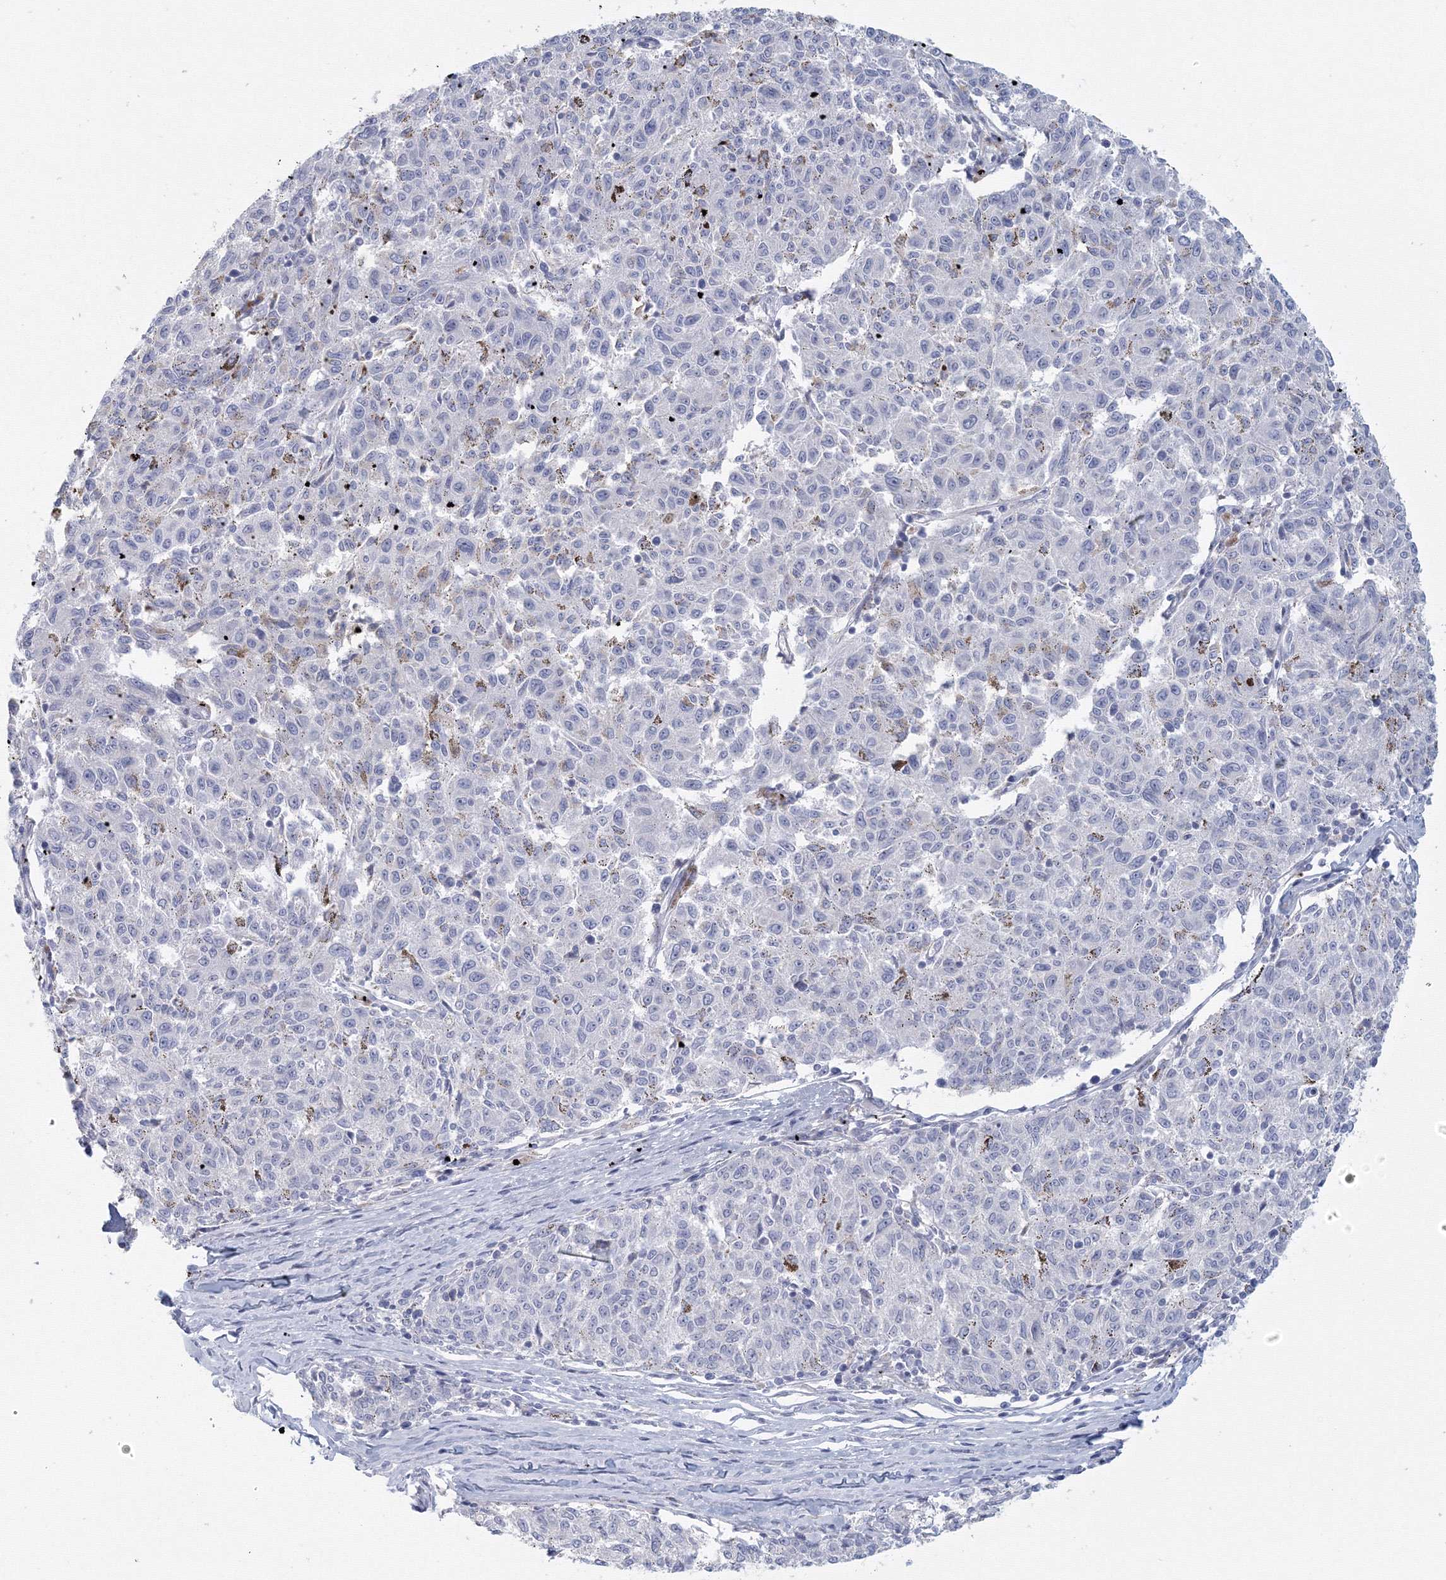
{"staining": {"intensity": "negative", "quantity": "none", "location": "none"}, "tissue": "melanoma", "cell_type": "Tumor cells", "image_type": "cancer", "snomed": [{"axis": "morphology", "description": "Malignant melanoma, NOS"}, {"axis": "topography", "description": "Skin"}], "caption": "Protein analysis of malignant melanoma shows no significant staining in tumor cells.", "gene": "TACC2", "patient": {"sex": "female", "age": 72}}